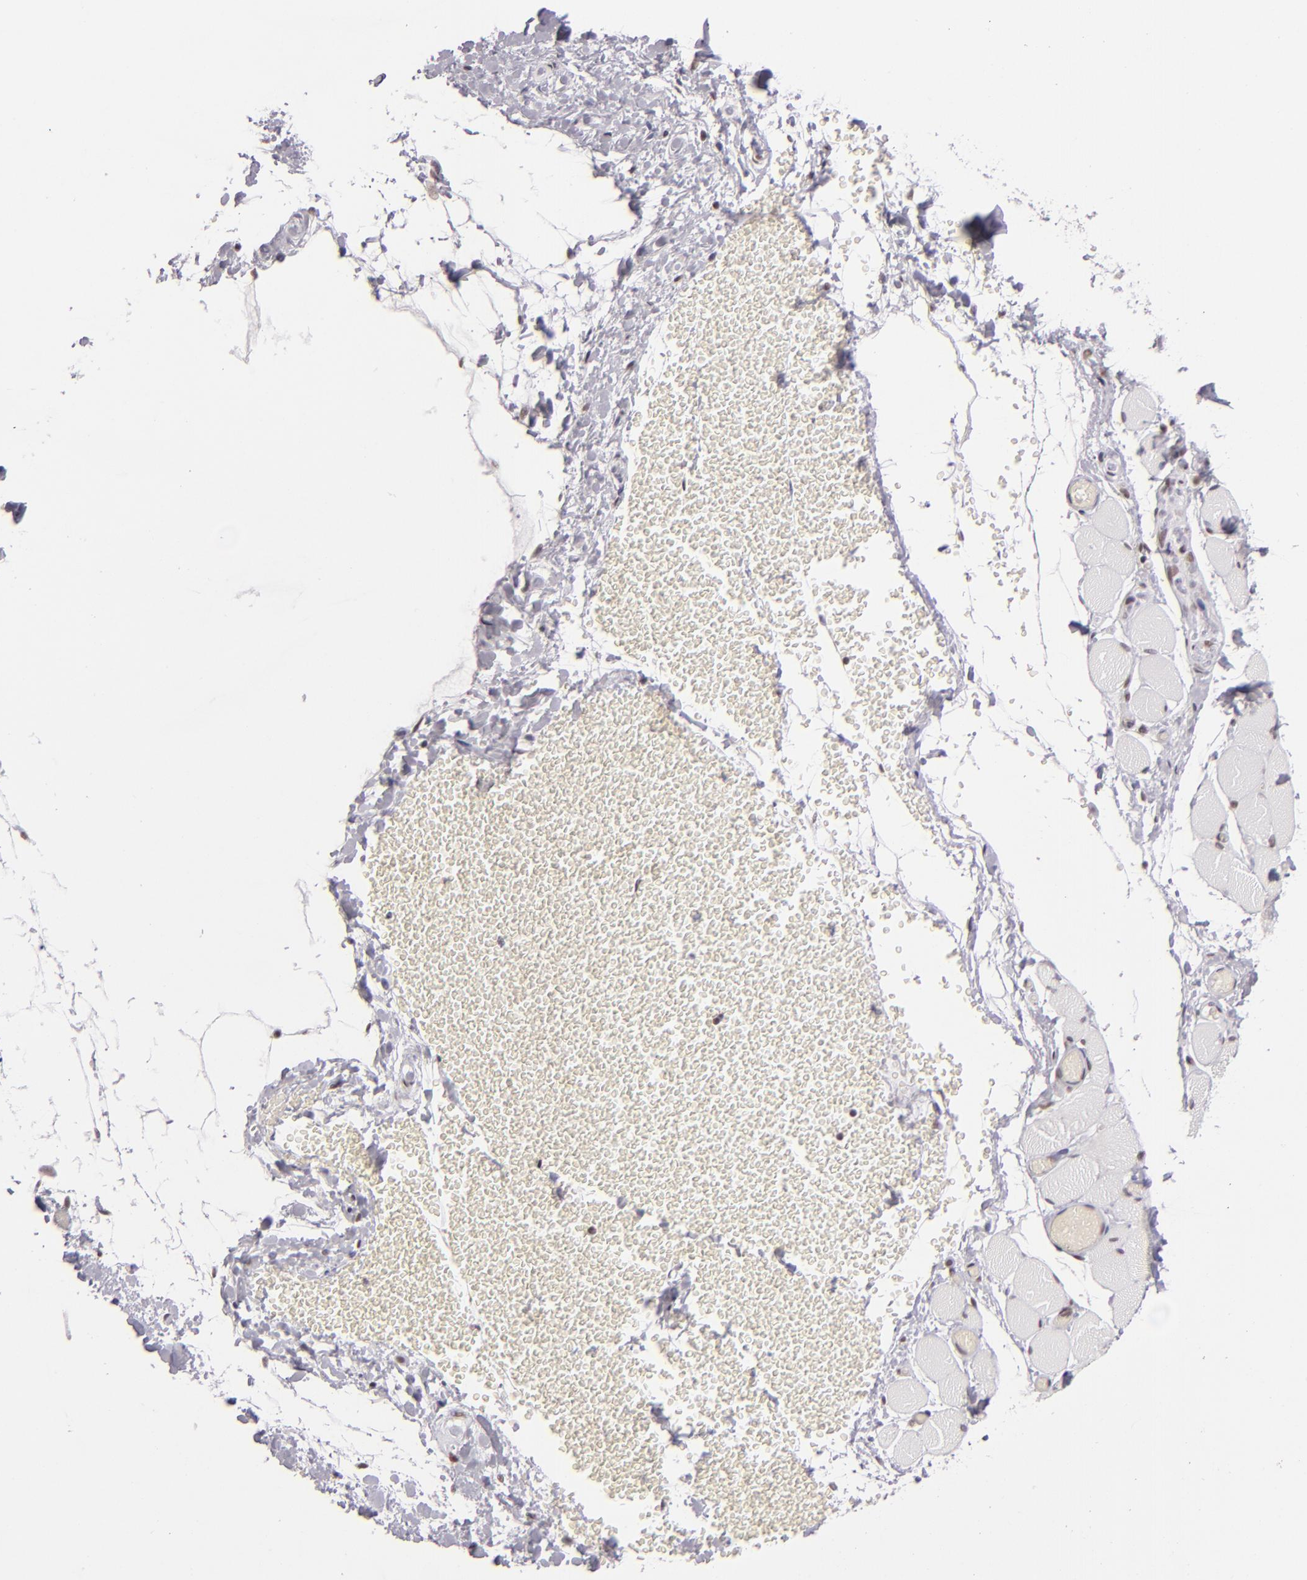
{"staining": {"intensity": "weak", "quantity": "<25%", "location": "nuclear"}, "tissue": "skeletal muscle", "cell_type": "Myocytes", "image_type": "normal", "snomed": [{"axis": "morphology", "description": "Normal tissue, NOS"}, {"axis": "topography", "description": "Skeletal muscle"}, {"axis": "topography", "description": "Soft tissue"}], "caption": "Immunohistochemistry (IHC) of benign human skeletal muscle exhibits no positivity in myocytes.", "gene": "BRD8", "patient": {"sex": "female", "age": 58}}